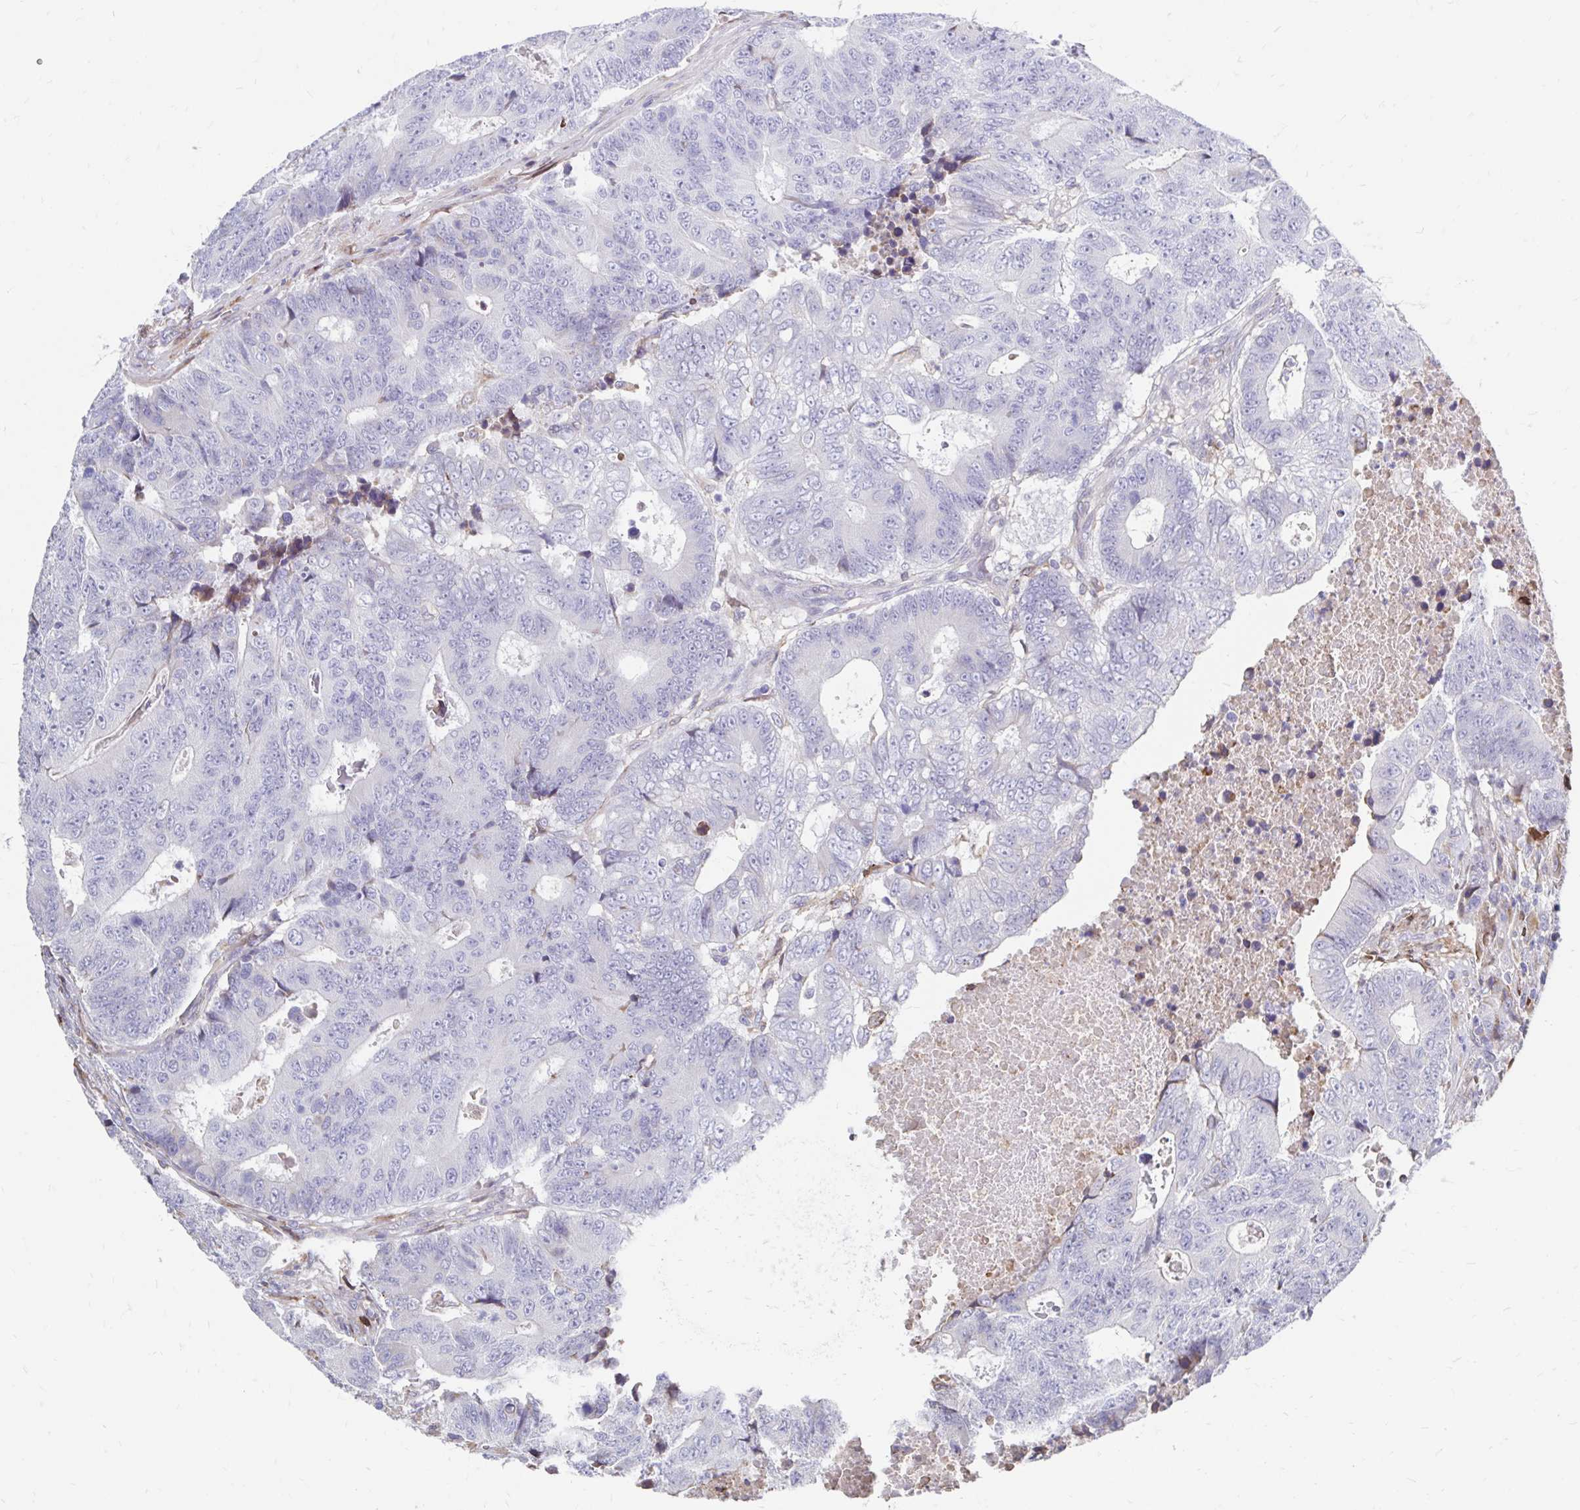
{"staining": {"intensity": "negative", "quantity": "none", "location": "none"}, "tissue": "colorectal cancer", "cell_type": "Tumor cells", "image_type": "cancer", "snomed": [{"axis": "morphology", "description": "Adenocarcinoma, NOS"}, {"axis": "topography", "description": "Colon"}], "caption": "Immunohistochemistry (IHC) histopathology image of human colorectal adenocarcinoma stained for a protein (brown), which reveals no positivity in tumor cells.", "gene": "CDKL1", "patient": {"sex": "female", "age": 48}}